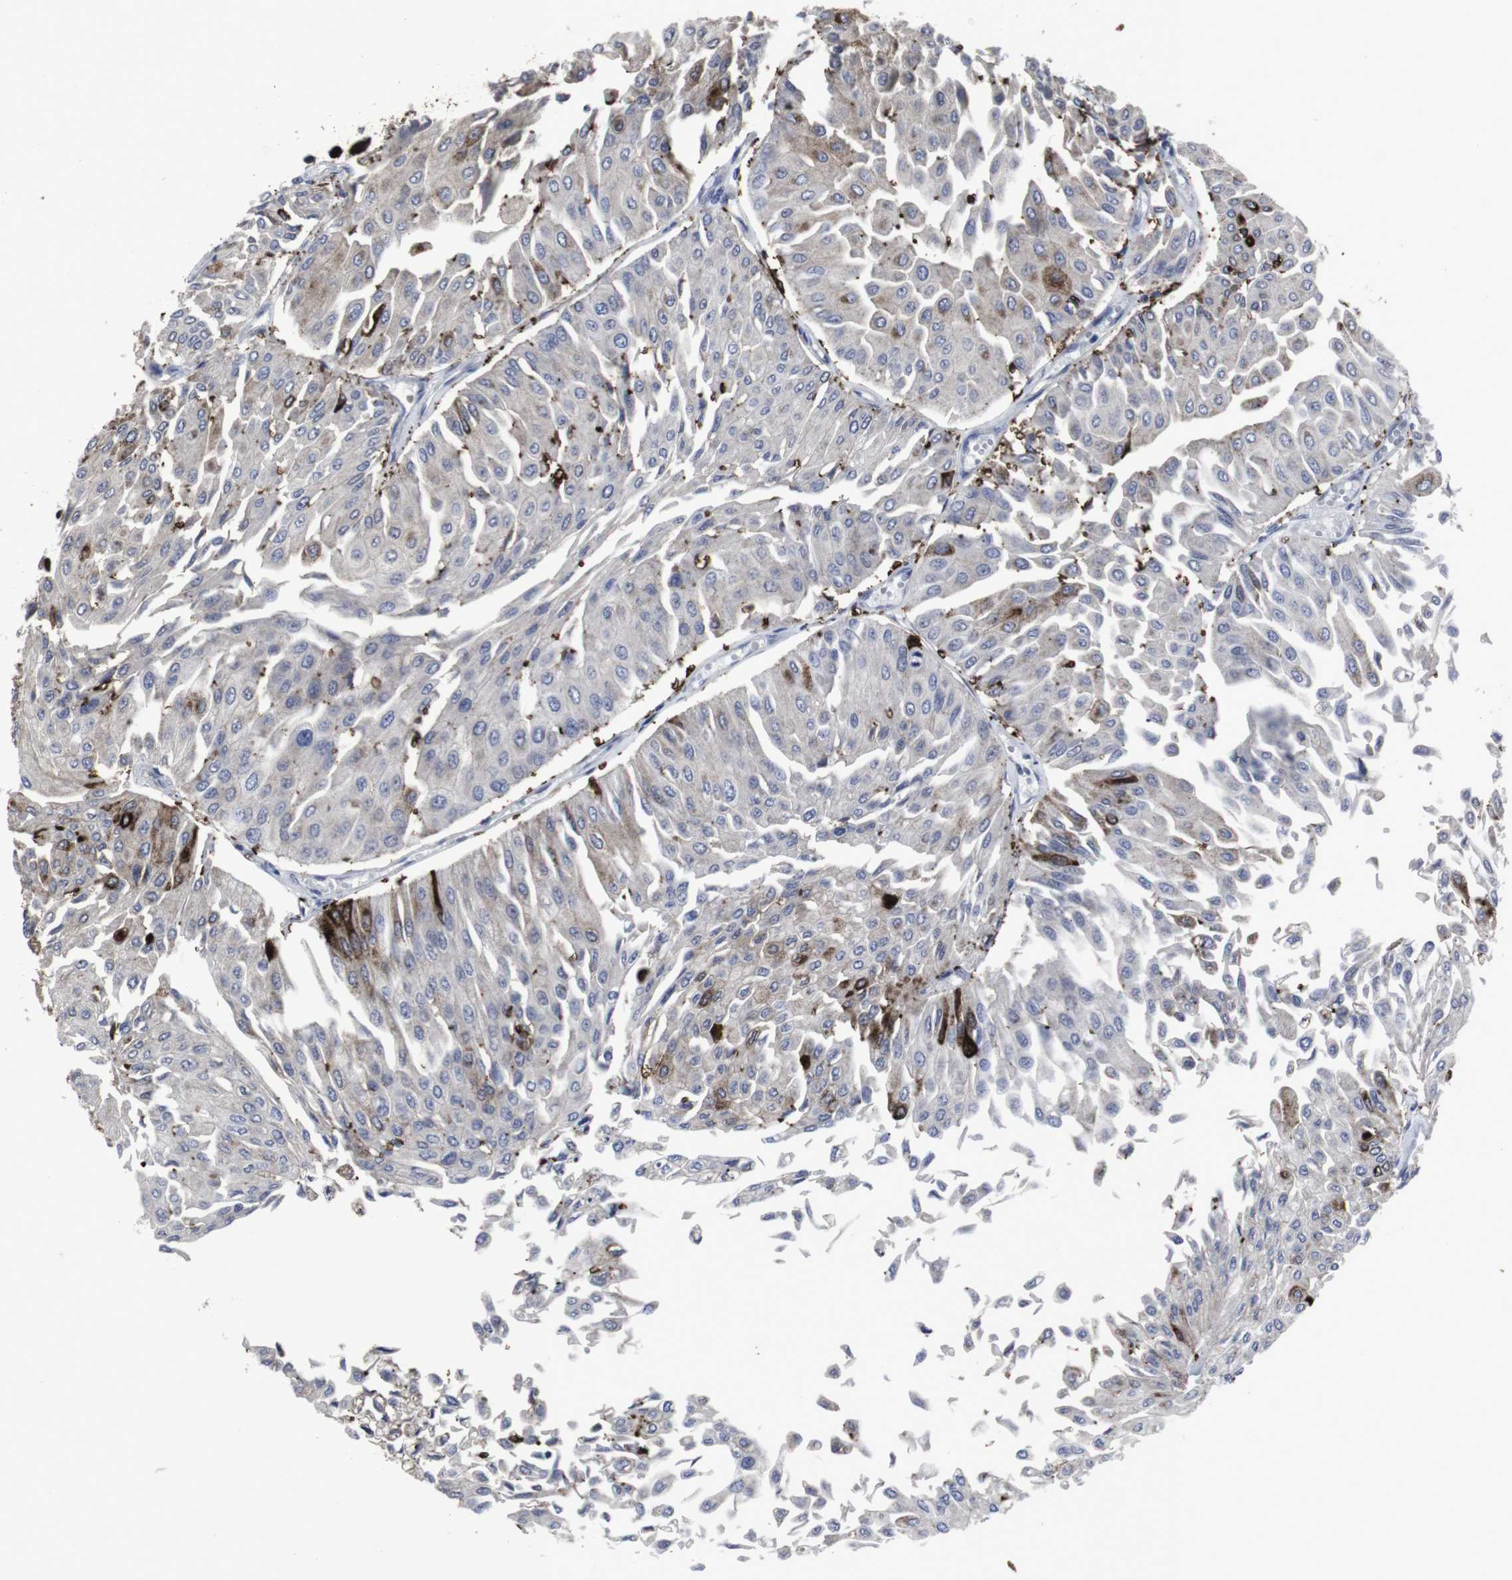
{"staining": {"intensity": "strong", "quantity": "<25%", "location": "cytoplasmic/membranous"}, "tissue": "urothelial cancer", "cell_type": "Tumor cells", "image_type": "cancer", "snomed": [{"axis": "morphology", "description": "Urothelial carcinoma, Low grade"}, {"axis": "topography", "description": "Urinary bladder"}], "caption": "Urothelial carcinoma (low-grade) tissue shows strong cytoplasmic/membranous expression in about <25% of tumor cells", "gene": "SNCG", "patient": {"sex": "male", "age": 67}}